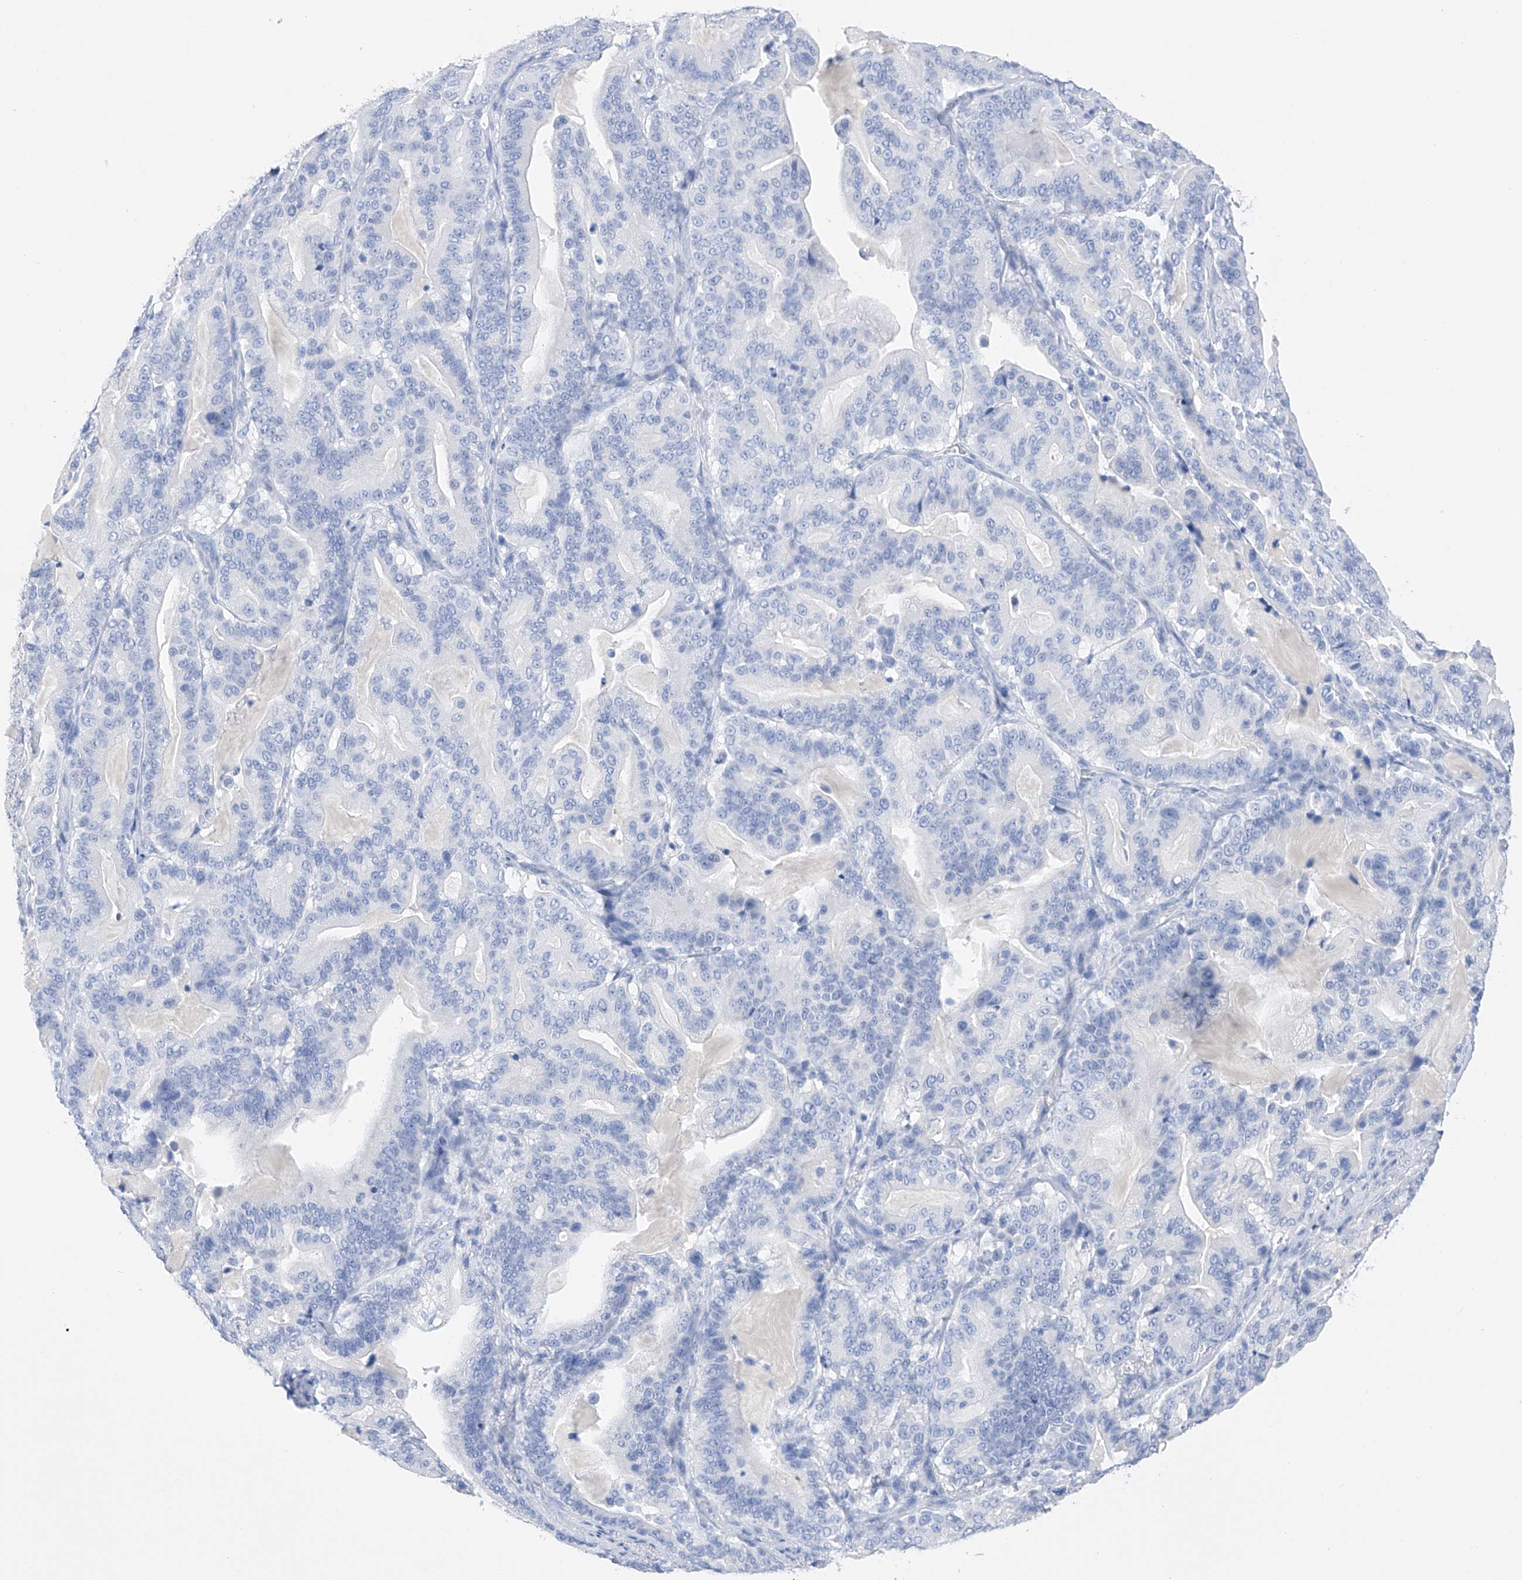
{"staining": {"intensity": "negative", "quantity": "none", "location": "none"}, "tissue": "pancreatic cancer", "cell_type": "Tumor cells", "image_type": "cancer", "snomed": [{"axis": "morphology", "description": "Adenocarcinoma, NOS"}, {"axis": "topography", "description": "Pancreas"}], "caption": "This photomicrograph is of pancreatic cancer stained with immunohistochemistry (IHC) to label a protein in brown with the nuclei are counter-stained blue. There is no expression in tumor cells. (Stains: DAB IHC with hematoxylin counter stain, Microscopy: brightfield microscopy at high magnification).", "gene": "FLG", "patient": {"sex": "male", "age": 63}}